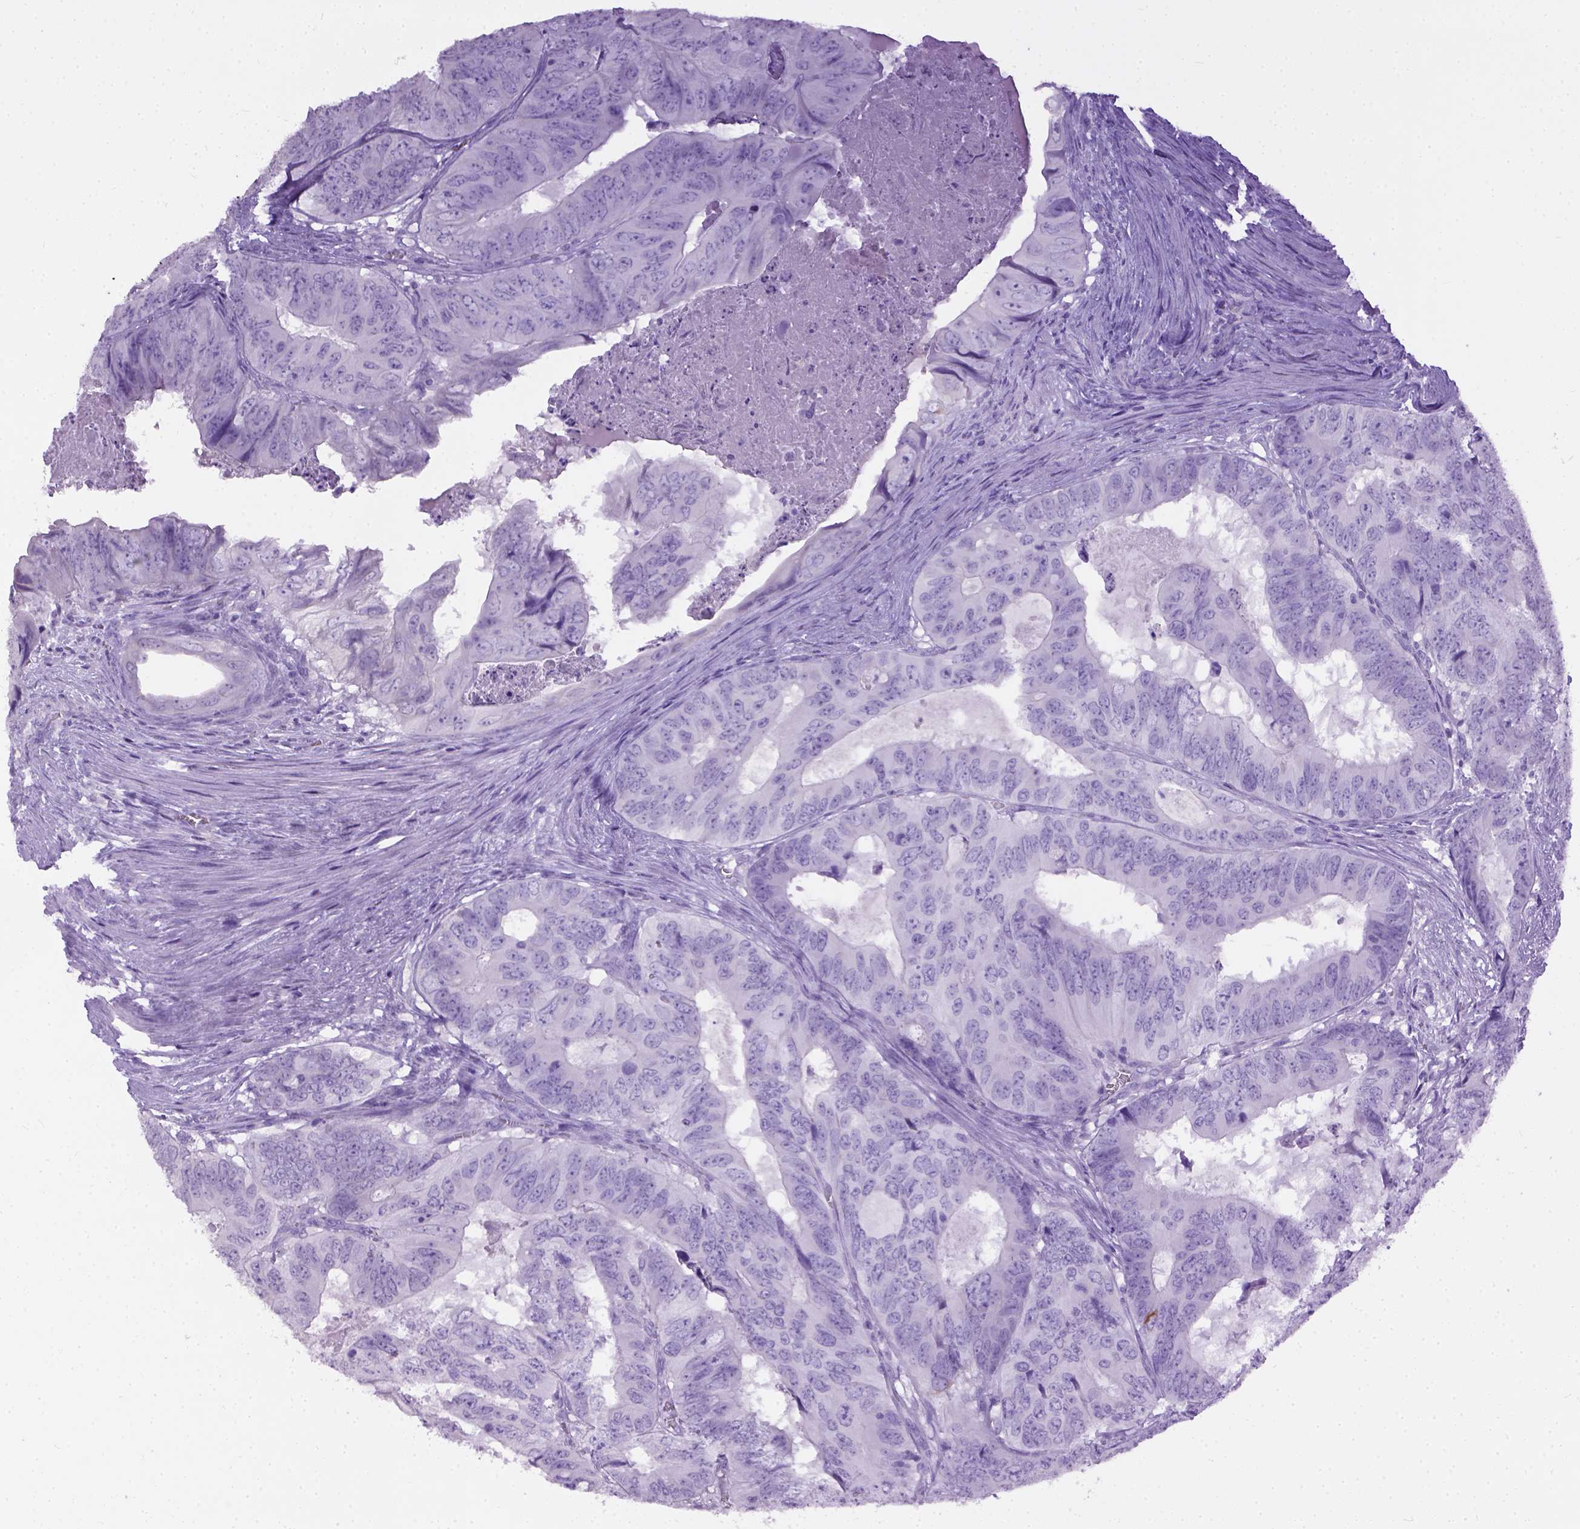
{"staining": {"intensity": "negative", "quantity": "none", "location": "none"}, "tissue": "colorectal cancer", "cell_type": "Tumor cells", "image_type": "cancer", "snomed": [{"axis": "morphology", "description": "Adenocarcinoma, NOS"}, {"axis": "topography", "description": "Colon"}], "caption": "The micrograph shows no staining of tumor cells in colorectal cancer.", "gene": "CYP24A1", "patient": {"sex": "male", "age": 79}}